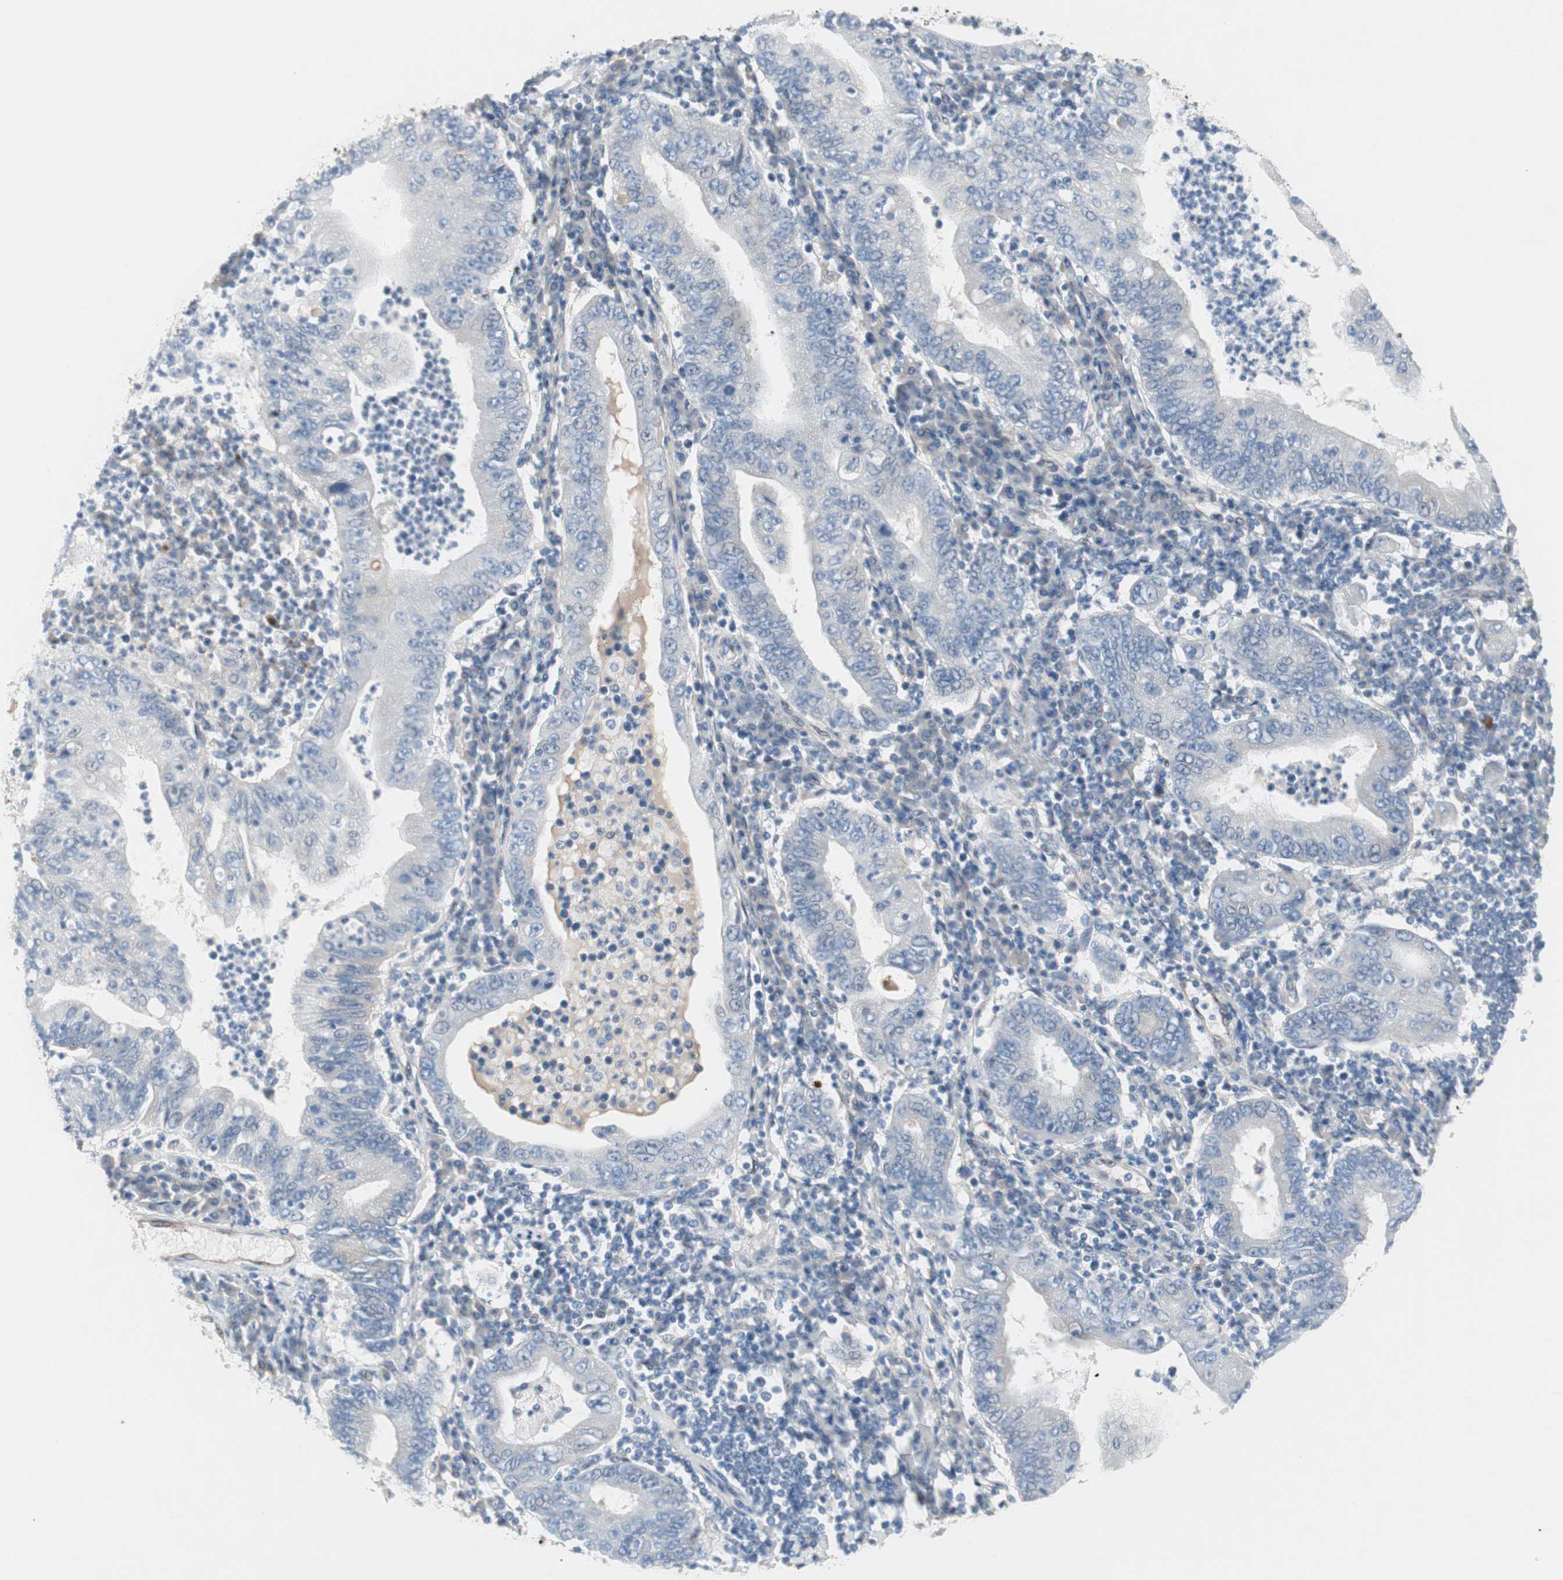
{"staining": {"intensity": "negative", "quantity": "none", "location": "none"}, "tissue": "stomach cancer", "cell_type": "Tumor cells", "image_type": "cancer", "snomed": [{"axis": "morphology", "description": "Normal tissue, NOS"}, {"axis": "morphology", "description": "Adenocarcinoma, NOS"}, {"axis": "topography", "description": "Esophagus"}, {"axis": "topography", "description": "Stomach, upper"}, {"axis": "topography", "description": "Peripheral nerve tissue"}], "caption": "The immunohistochemistry image has no significant positivity in tumor cells of stomach adenocarcinoma tissue.", "gene": "CAND2", "patient": {"sex": "male", "age": 62}}